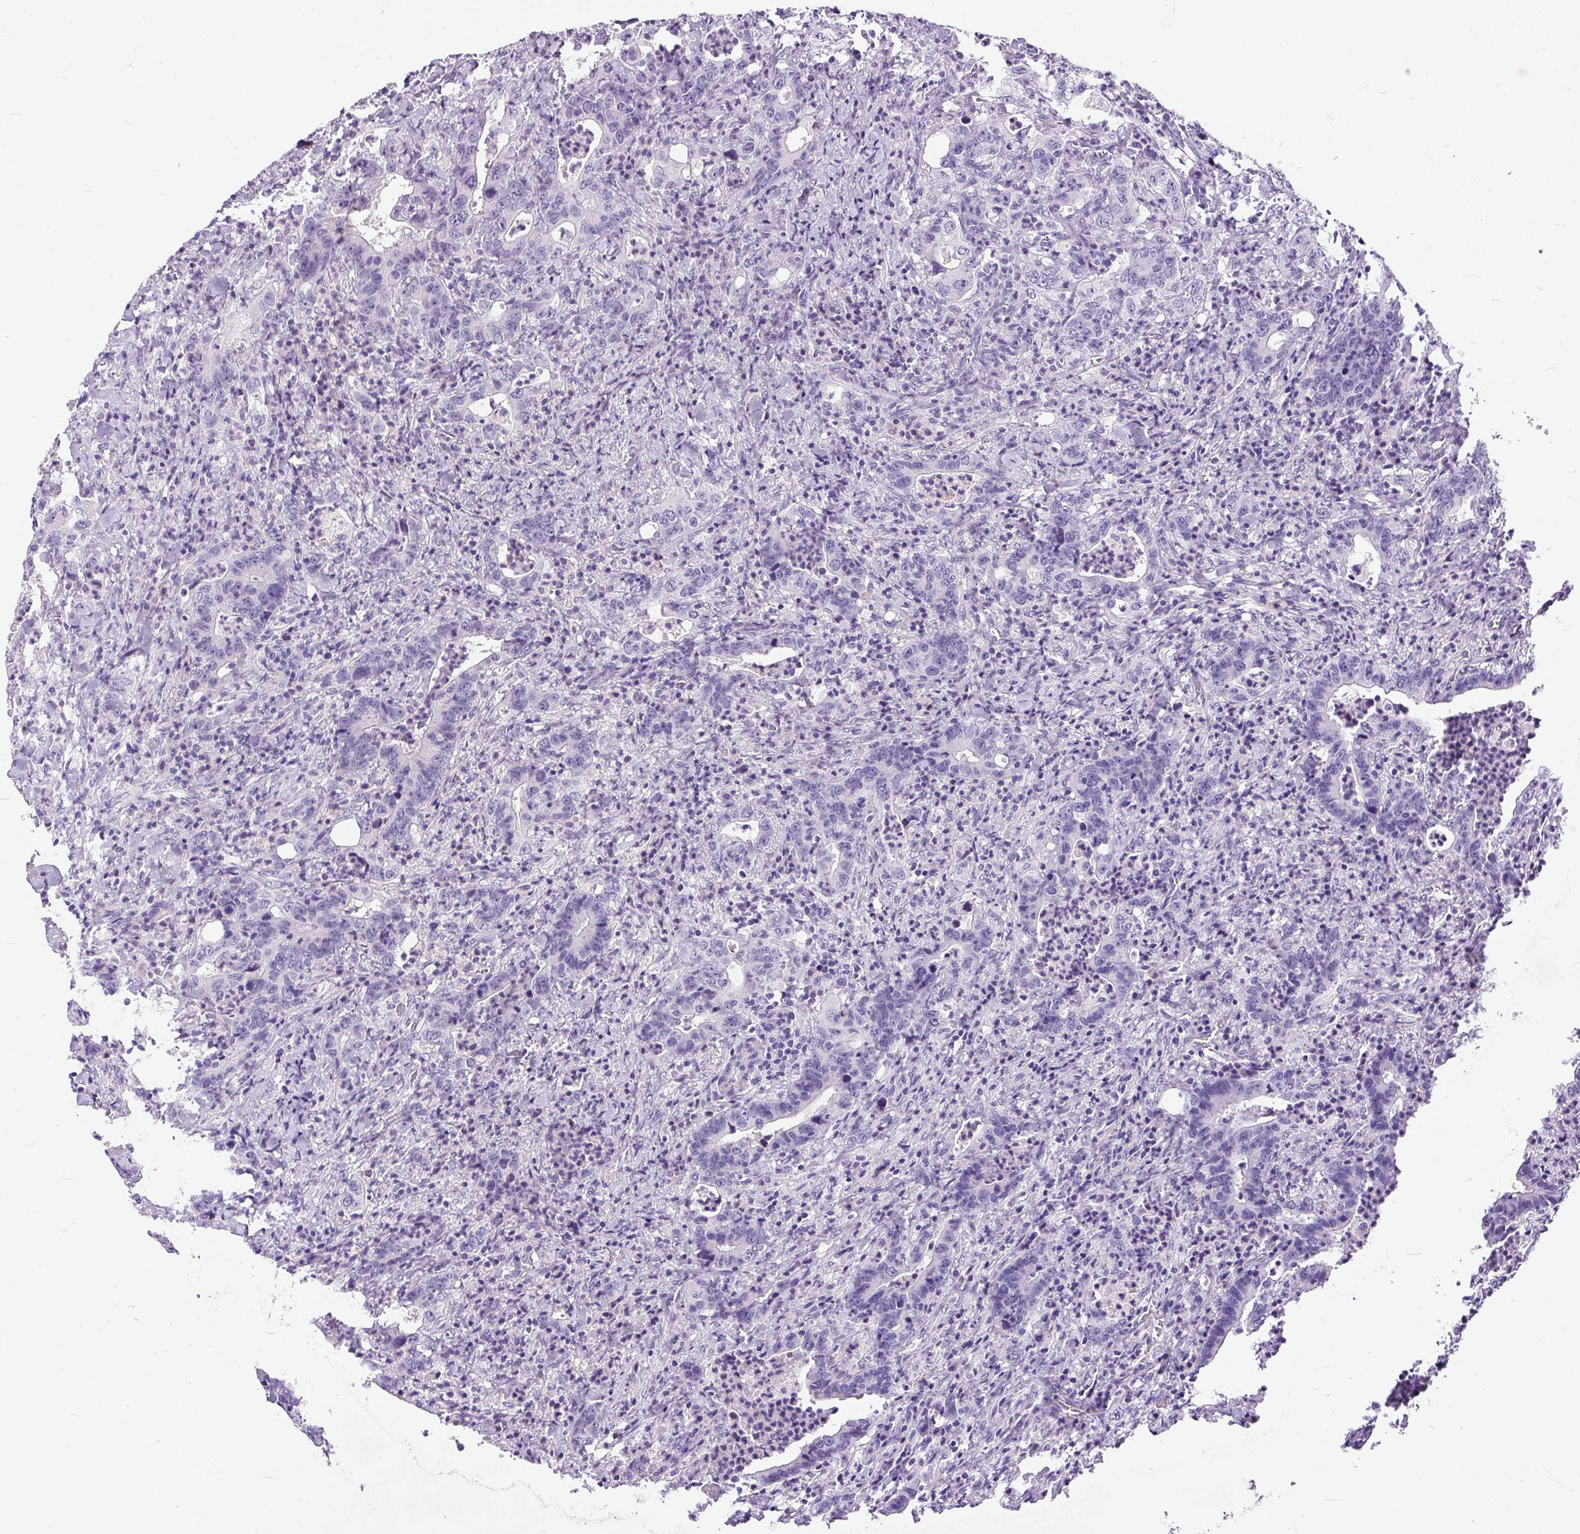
{"staining": {"intensity": "negative", "quantity": "none", "location": "none"}, "tissue": "colorectal cancer", "cell_type": "Tumor cells", "image_type": "cancer", "snomed": [{"axis": "morphology", "description": "Adenocarcinoma, NOS"}, {"axis": "topography", "description": "Colon"}], "caption": "Tumor cells show no significant staining in colorectal adenocarcinoma.", "gene": "KRTAP20-3", "patient": {"sex": "female", "age": 75}}